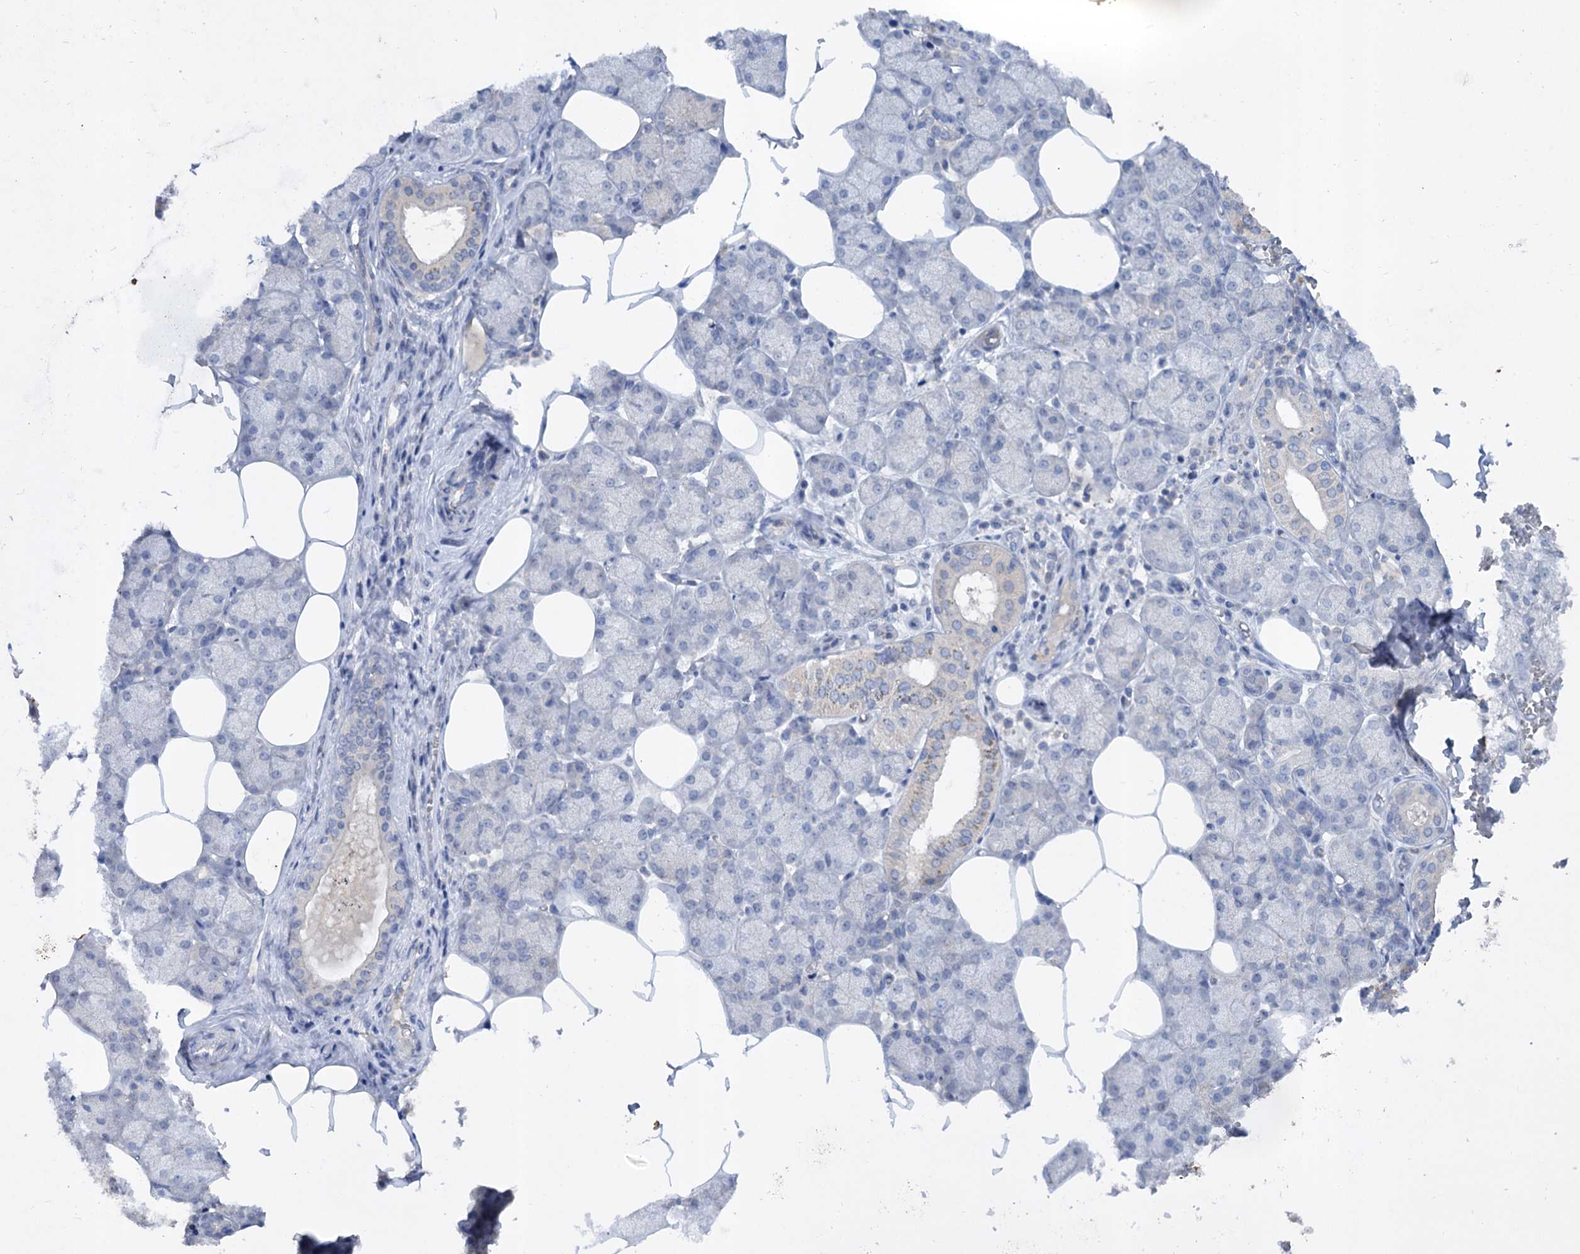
{"staining": {"intensity": "negative", "quantity": "none", "location": "none"}, "tissue": "salivary gland", "cell_type": "Glandular cells", "image_type": "normal", "snomed": [{"axis": "morphology", "description": "Normal tissue, NOS"}, {"axis": "topography", "description": "Salivary gland"}], "caption": "Glandular cells show no significant expression in unremarkable salivary gland. (Brightfield microscopy of DAB (3,3'-diaminobenzidine) immunohistochemistry at high magnification).", "gene": "ATP4A", "patient": {"sex": "male", "age": 62}}